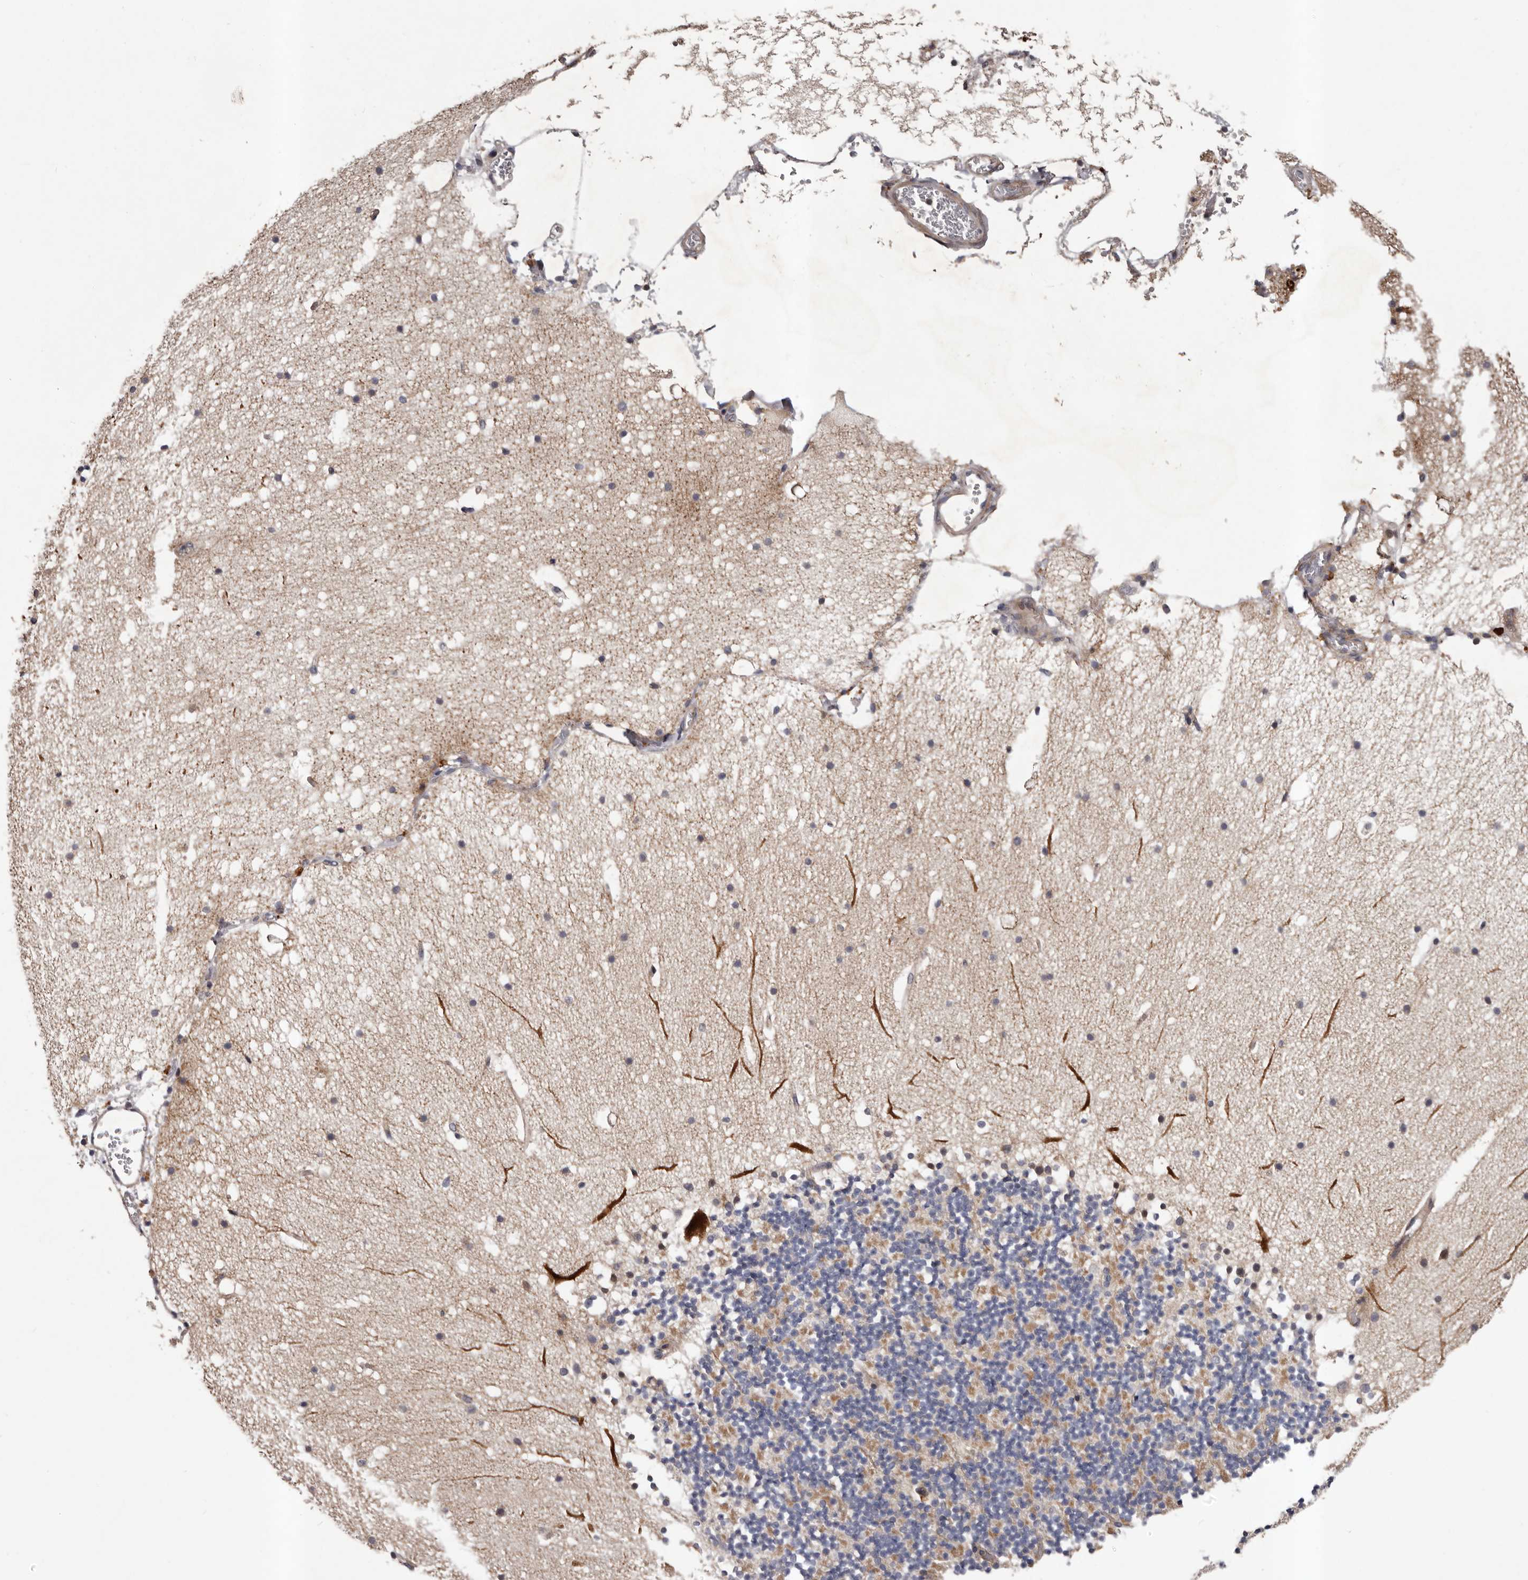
{"staining": {"intensity": "negative", "quantity": "none", "location": "none"}, "tissue": "cerebellum", "cell_type": "Cells in granular layer", "image_type": "normal", "snomed": [{"axis": "morphology", "description": "Normal tissue, NOS"}, {"axis": "topography", "description": "Cerebellum"}], "caption": "Human cerebellum stained for a protein using immunohistochemistry reveals no expression in cells in granular layer.", "gene": "PRKD1", "patient": {"sex": "male", "age": 57}}